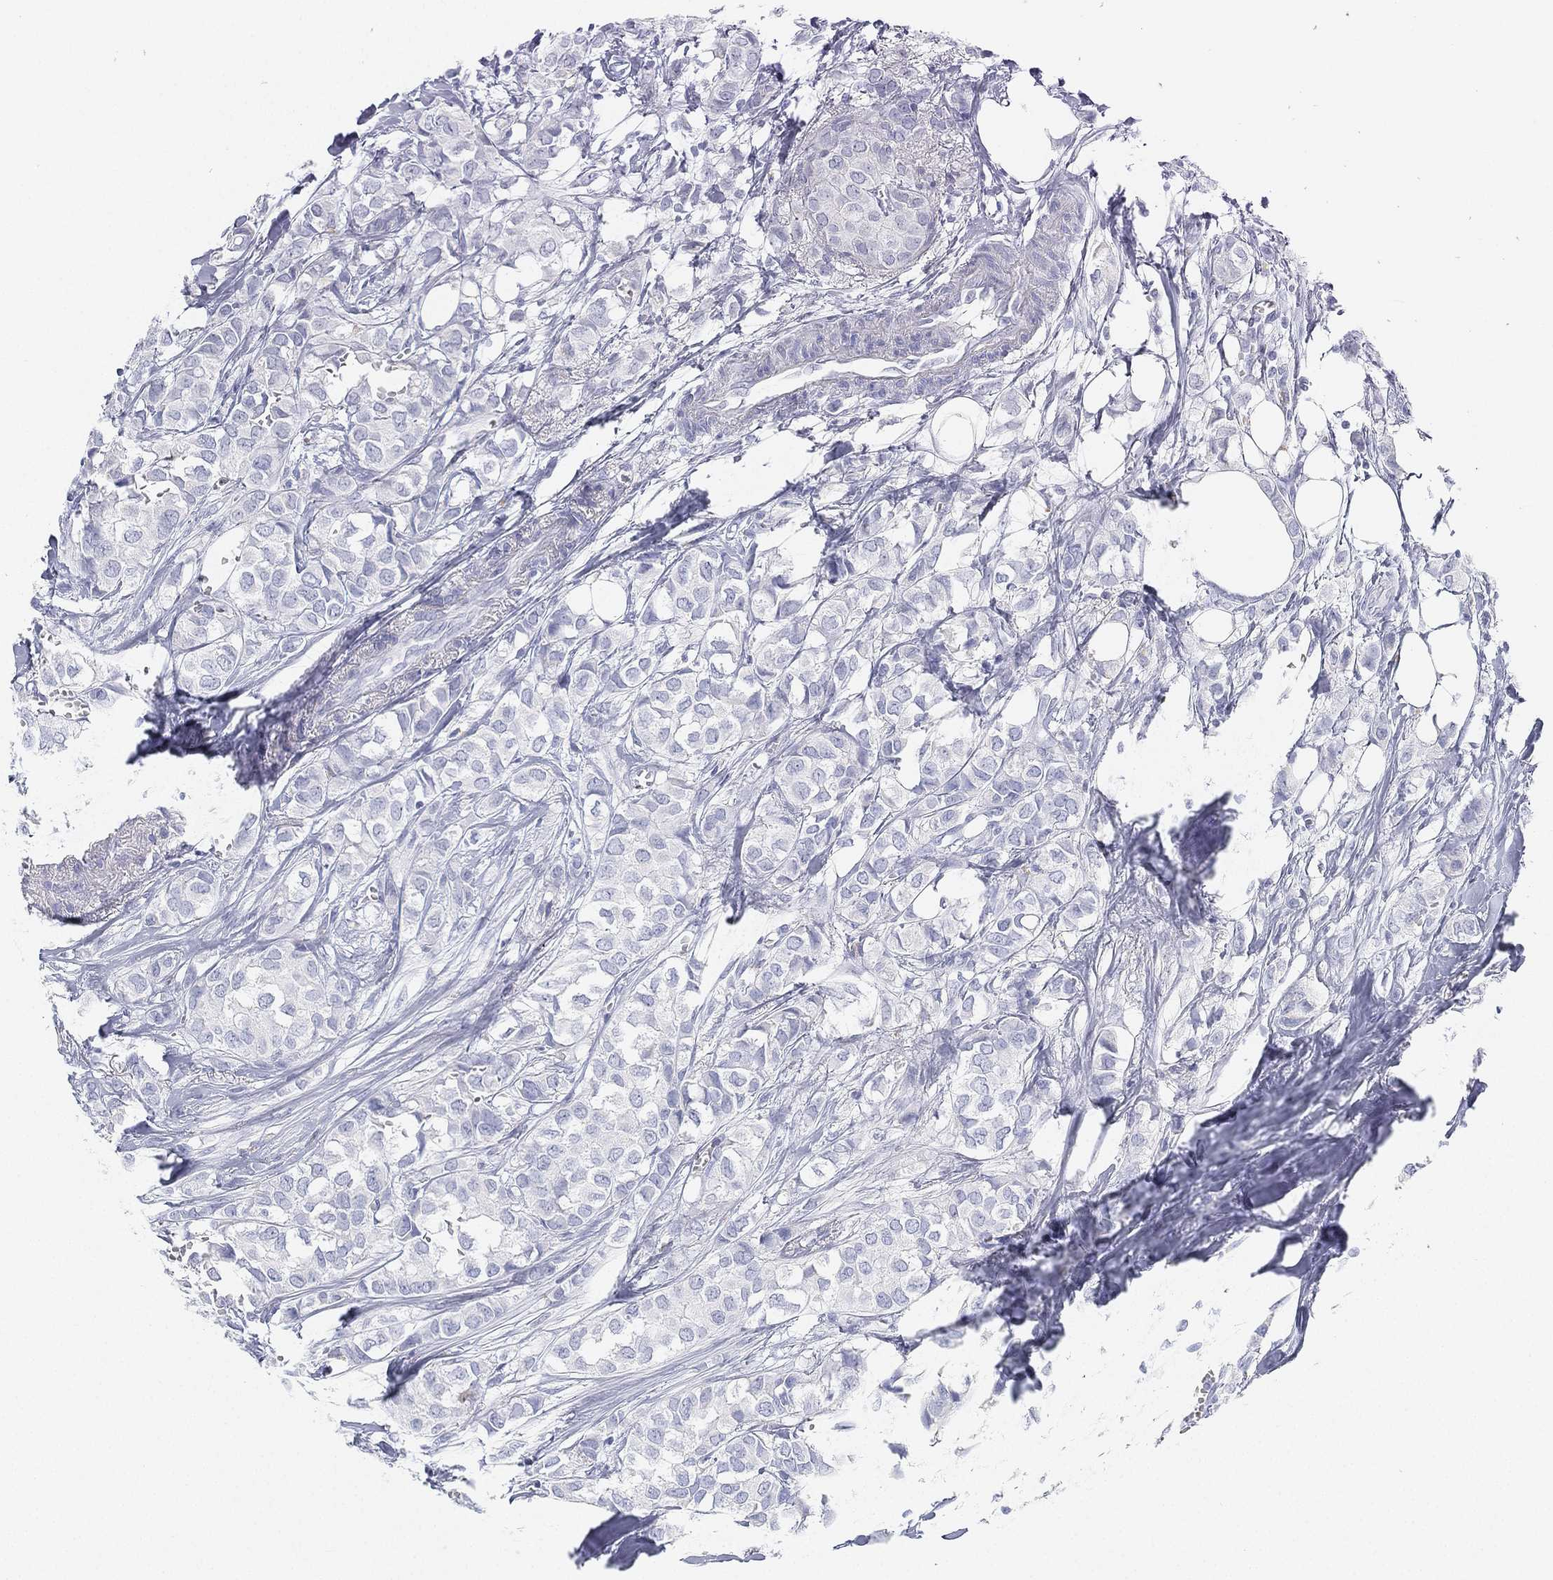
{"staining": {"intensity": "negative", "quantity": "none", "location": "none"}, "tissue": "breast cancer", "cell_type": "Tumor cells", "image_type": "cancer", "snomed": [{"axis": "morphology", "description": "Duct carcinoma"}, {"axis": "topography", "description": "Breast"}], "caption": "This is an IHC histopathology image of human intraductal carcinoma (breast). There is no staining in tumor cells.", "gene": "GPR61", "patient": {"sex": "female", "age": 85}}